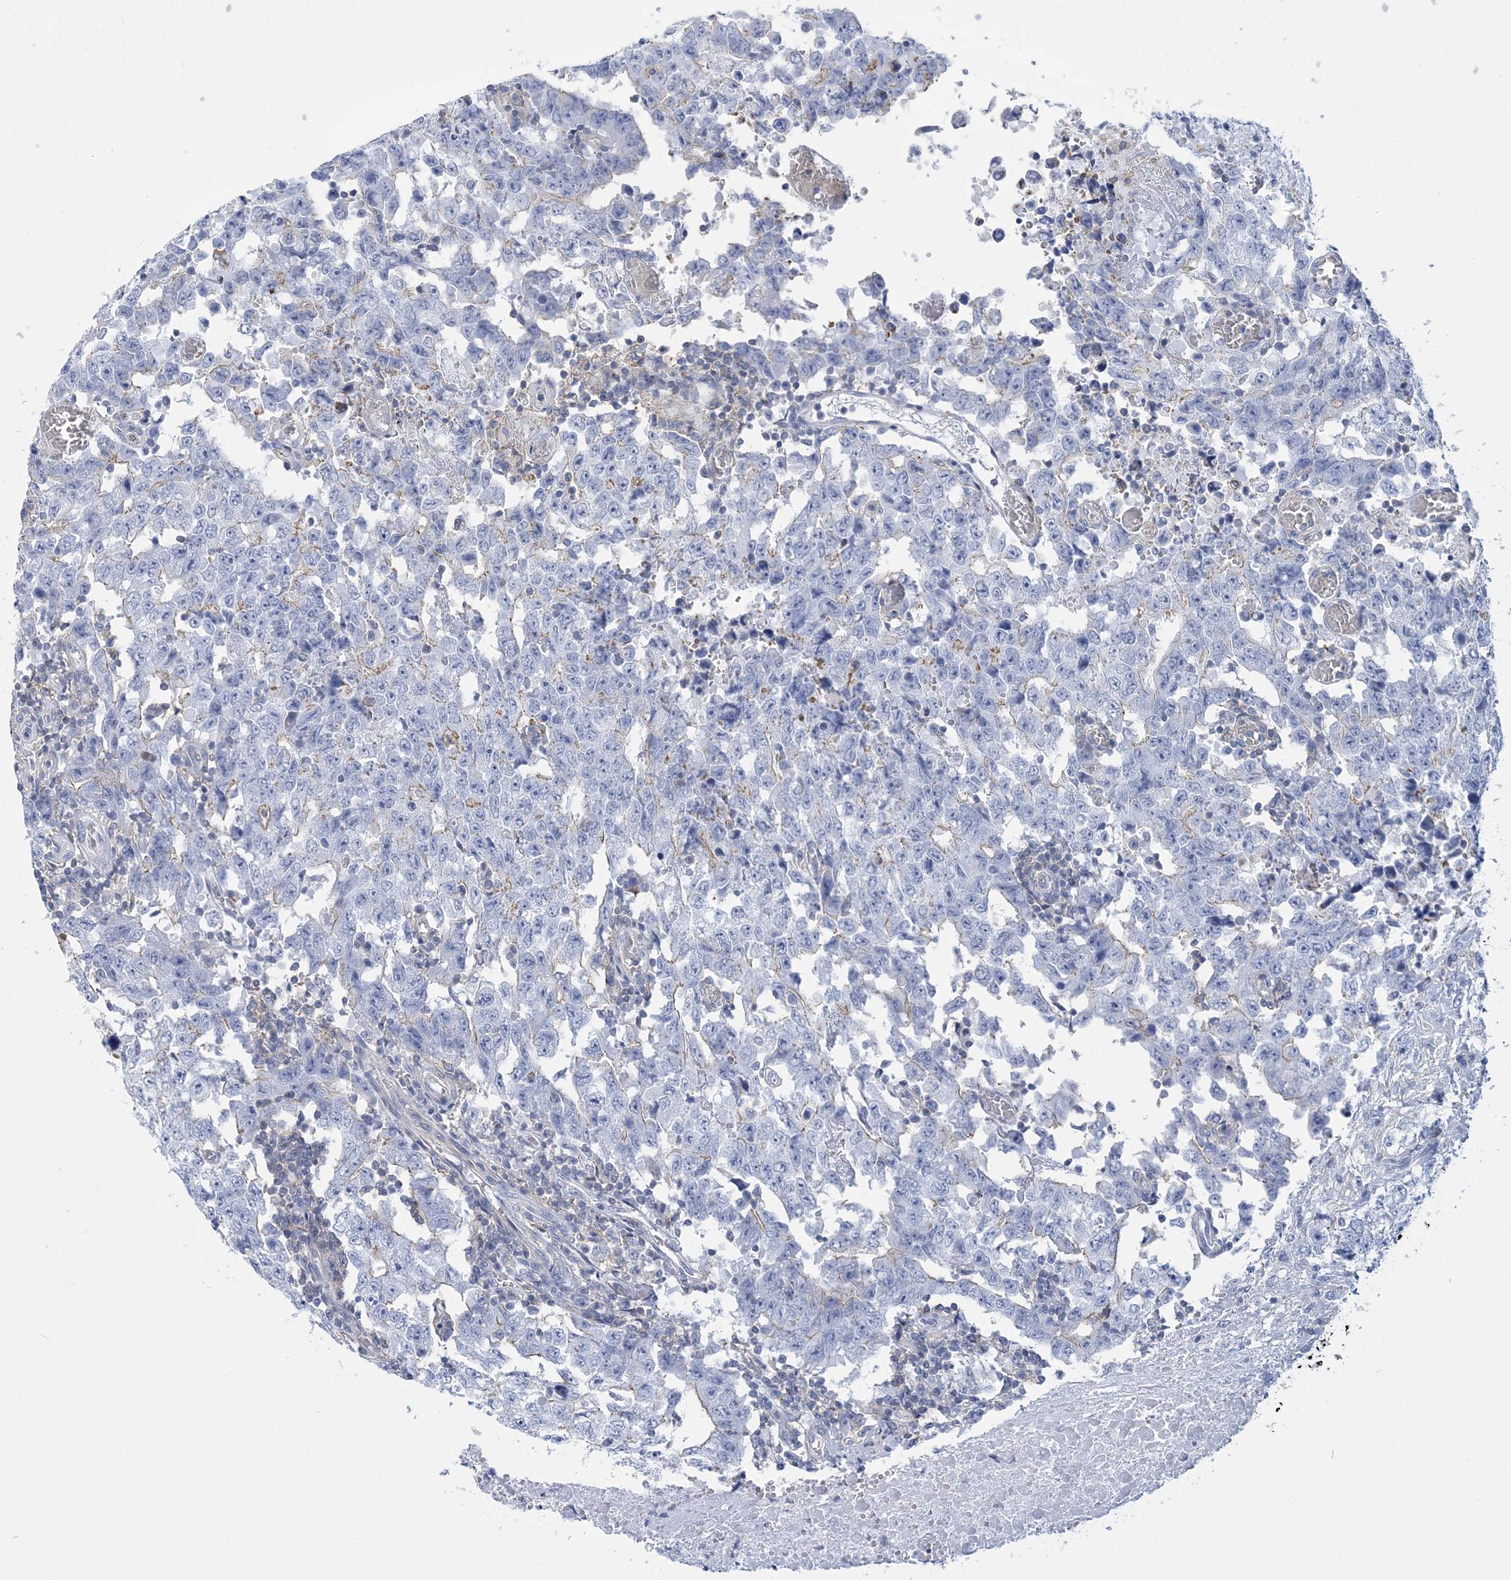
{"staining": {"intensity": "negative", "quantity": "none", "location": "none"}, "tissue": "testis cancer", "cell_type": "Tumor cells", "image_type": "cancer", "snomed": [{"axis": "morphology", "description": "Carcinoma, Embryonal, NOS"}, {"axis": "topography", "description": "Testis"}], "caption": "Immunohistochemistry (IHC) image of testis embryonal carcinoma stained for a protein (brown), which displays no staining in tumor cells. (Immunohistochemistry, brightfield microscopy, high magnification).", "gene": "C11orf21", "patient": {"sex": "male", "age": 26}}